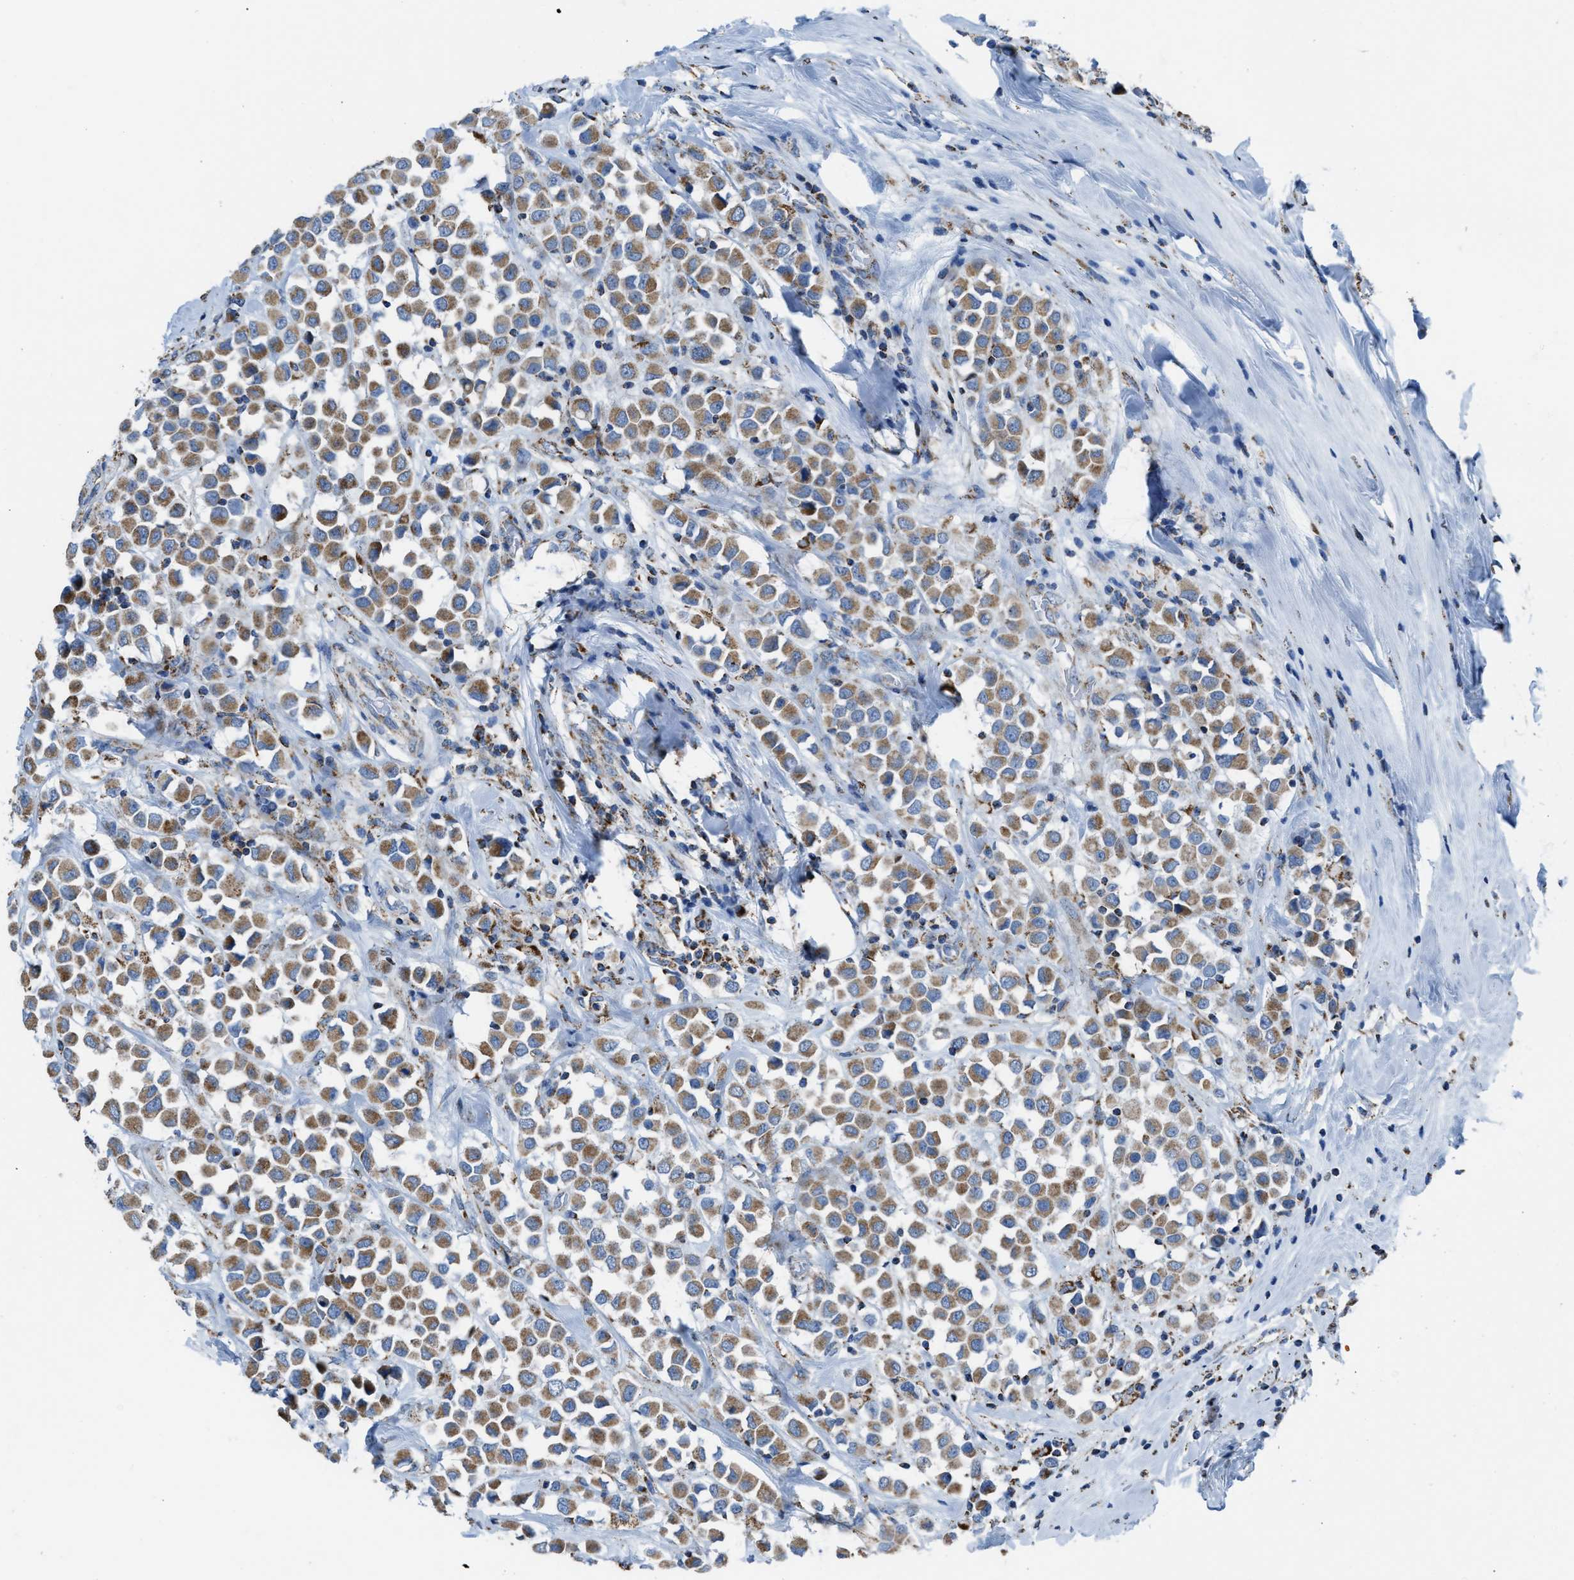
{"staining": {"intensity": "moderate", "quantity": ">75%", "location": "cytoplasmic/membranous"}, "tissue": "breast cancer", "cell_type": "Tumor cells", "image_type": "cancer", "snomed": [{"axis": "morphology", "description": "Duct carcinoma"}, {"axis": "topography", "description": "Breast"}], "caption": "Moderate cytoplasmic/membranous positivity for a protein is identified in approximately >75% of tumor cells of infiltrating ductal carcinoma (breast) using IHC.", "gene": "ETFB", "patient": {"sex": "female", "age": 61}}